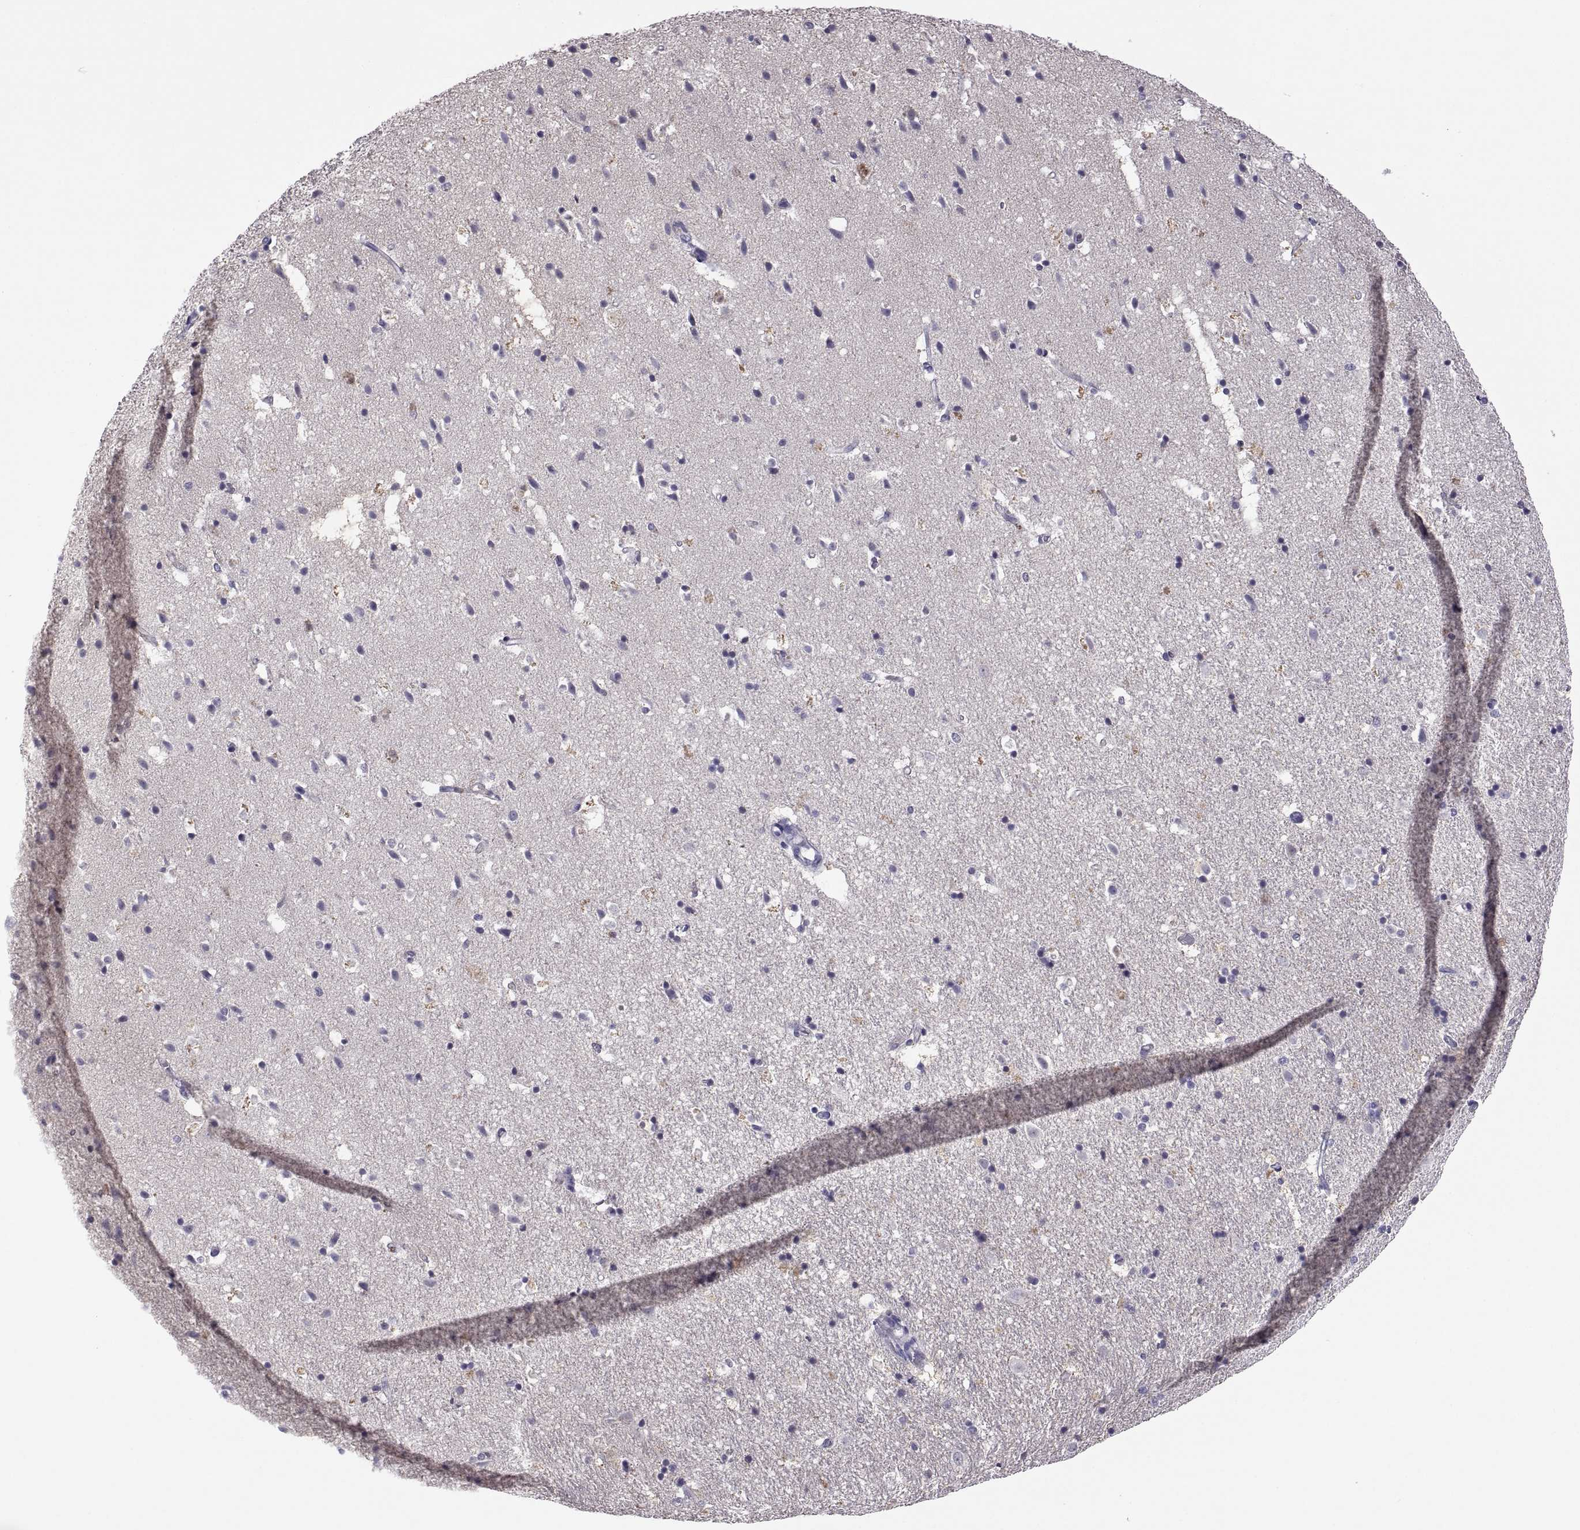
{"staining": {"intensity": "moderate", "quantity": "<25%", "location": "cytoplasmic/membranous"}, "tissue": "hippocampus", "cell_type": "Glial cells", "image_type": "normal", "snomed": [{"axis": "morphology", "description": "Normal tissue, NOS"}, {"axis": "topography", "description": "Hippocampus"}], "caption": "Immunohistochemistry of normal hippocampus shows low levels of moderate cytoplasmic/membranous staining in about <25% of glial cells. (Stains: DAB (3,3'-diaminobenzidine) in brown, nuclei in blue, Microscopy: brightfield microscopy at high magnification).", "gene": "FGF9", "patient": {"sex": "male", "age": 49}}